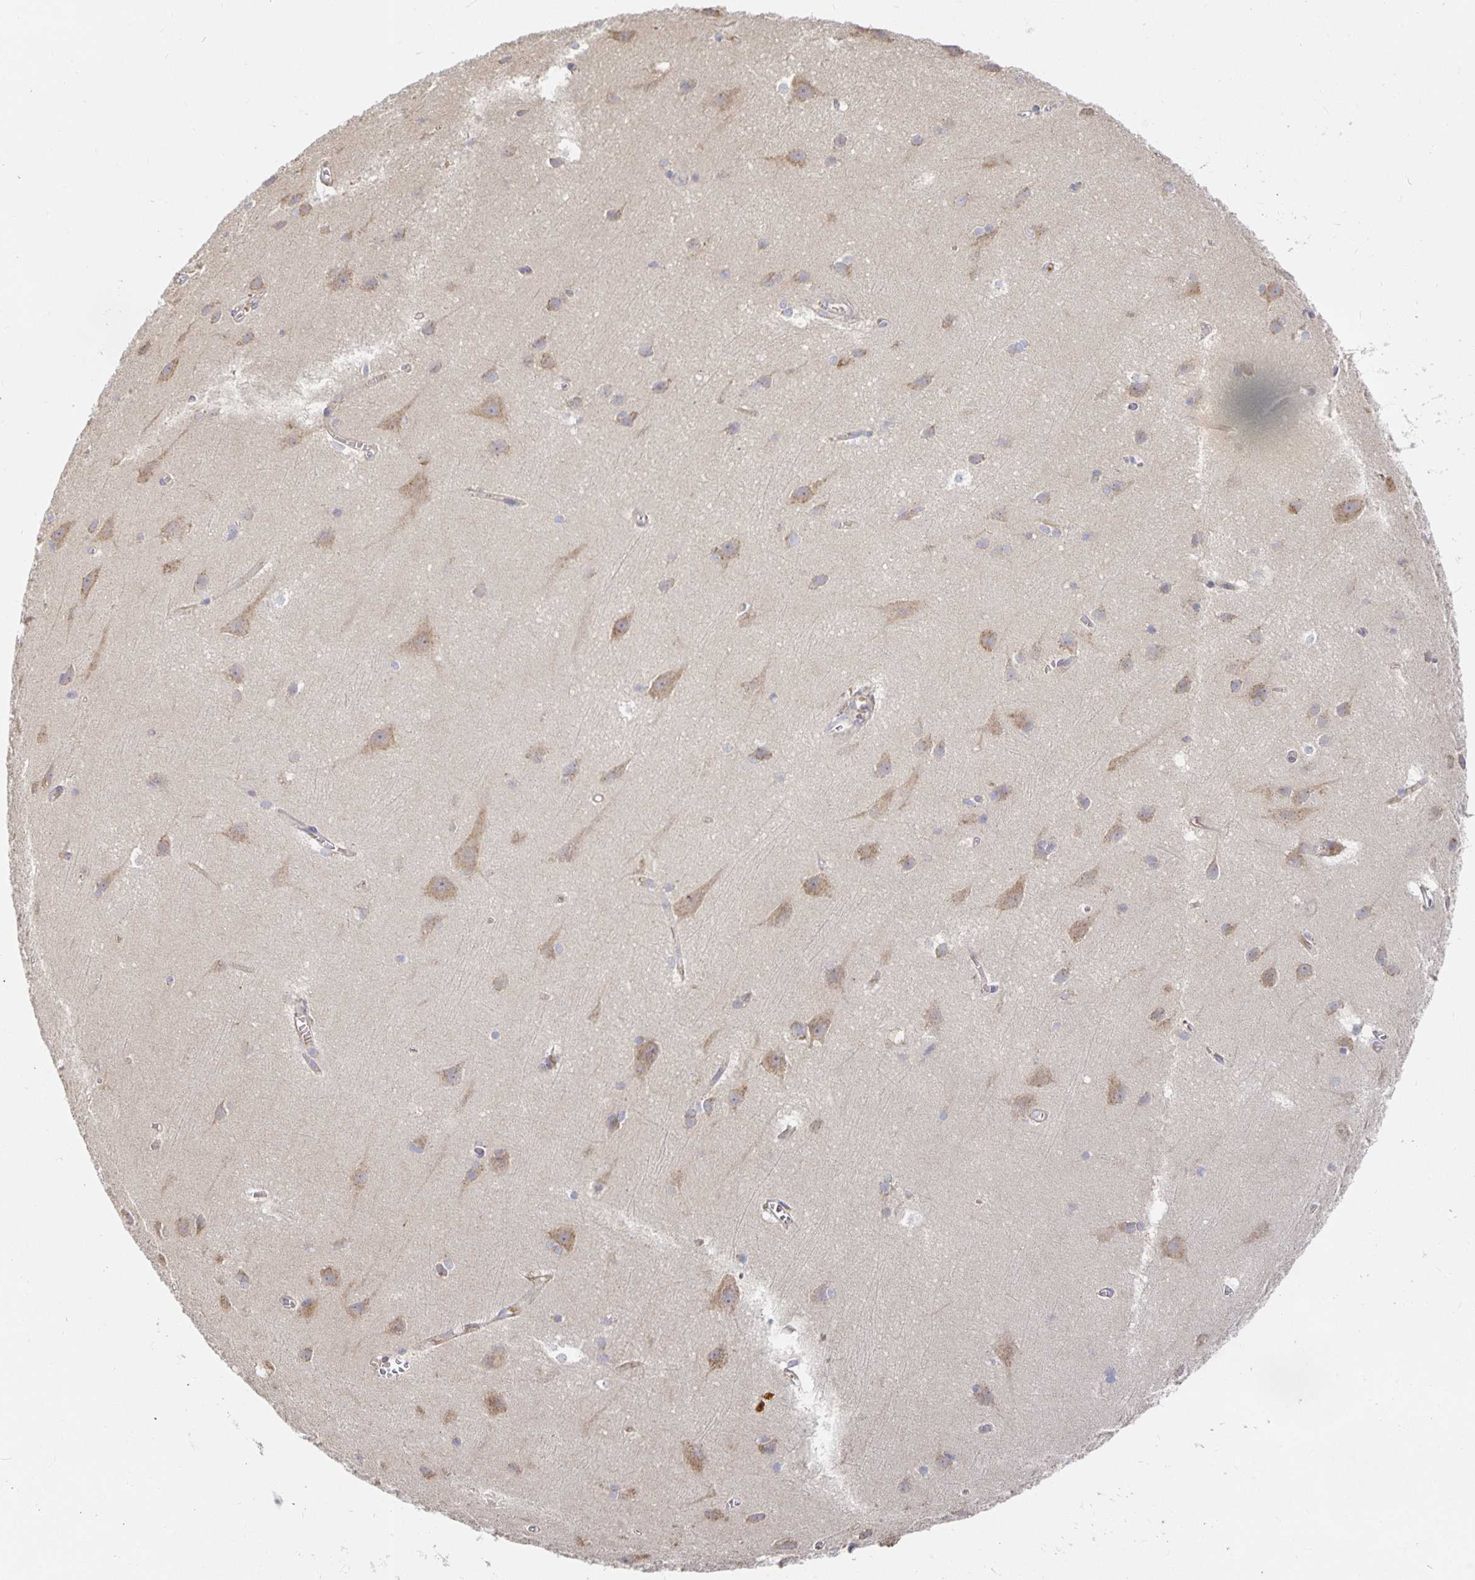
{"staining": {"intensity": "negative", "quantity": "none", "location": "none"}, "tissue": "cerebral cortex", "cell_type": "Endothelial cells", "image_type": "normal", "snomed": [{"axis": "morphology", "description": "Normal tissue, NOS"}, {"axis": "topography", "description": "Cerebral cortex"}], "caption": "Immunohistochemical staining of normal human cerebral cortex shows no significant expression in endothelial cells.", "gene": "USO1", "patient": {"sex": "male", "age": 37}}